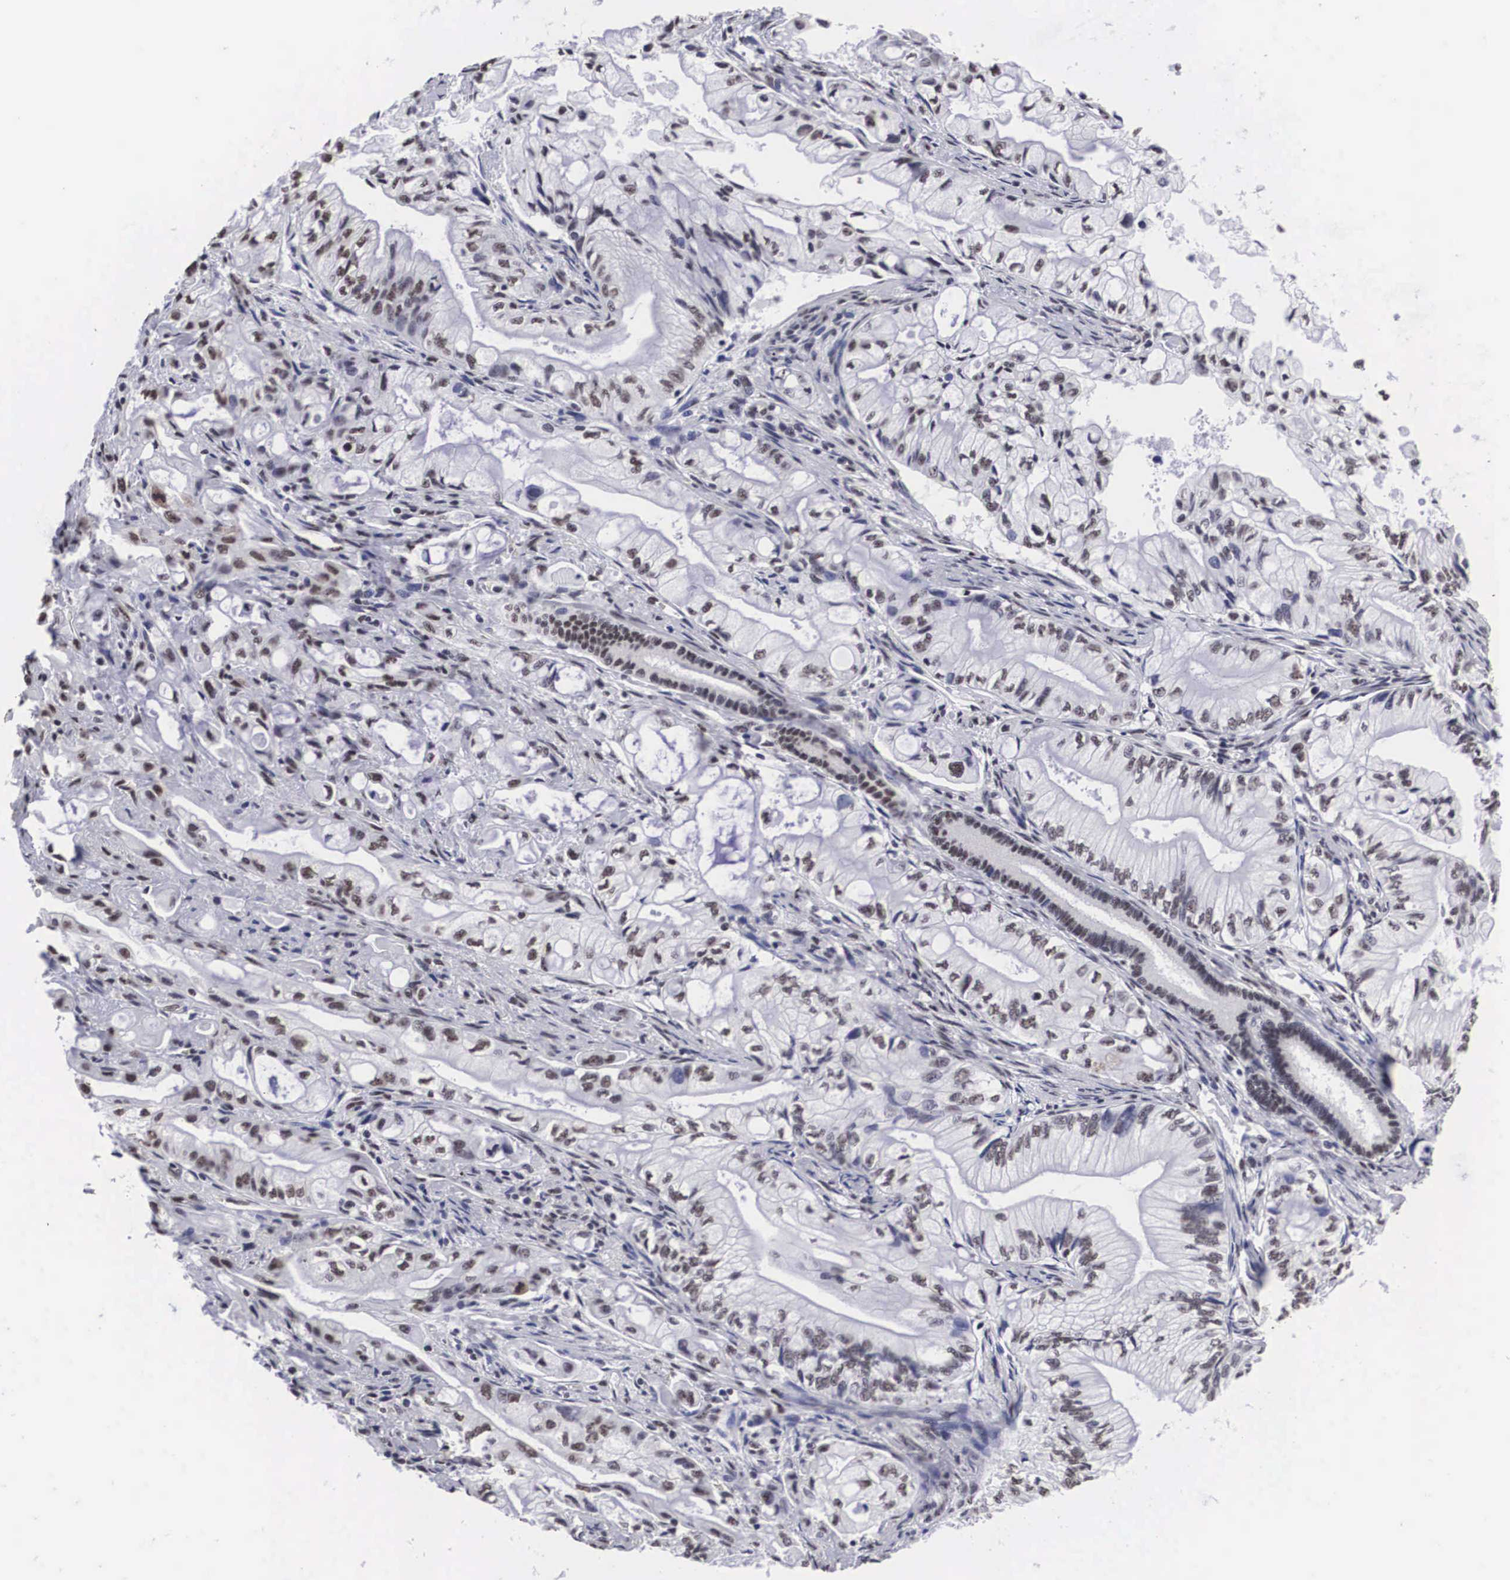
{"staining": {"intensity": "weak", "quantity": "<25%", "location": "nuclear"}, "tissue": "pancreatic cancer", "cell_type": "Tumor cells", "image_type": "cancer", "snomed": [{"axis": "morphology", "description": "Adenocarcinoma, NOS"}, {"axis": "topography", "description": "Pancreas"}], "caption": "This image is of pancreatic cancer stained with immunohistochemistry to label a protein in brown with the nuclei are counter-stained blue. There is no positivity in tumor cells.", "gene": "ACIN1", "patient": {"sex": "male", "age": 79}}